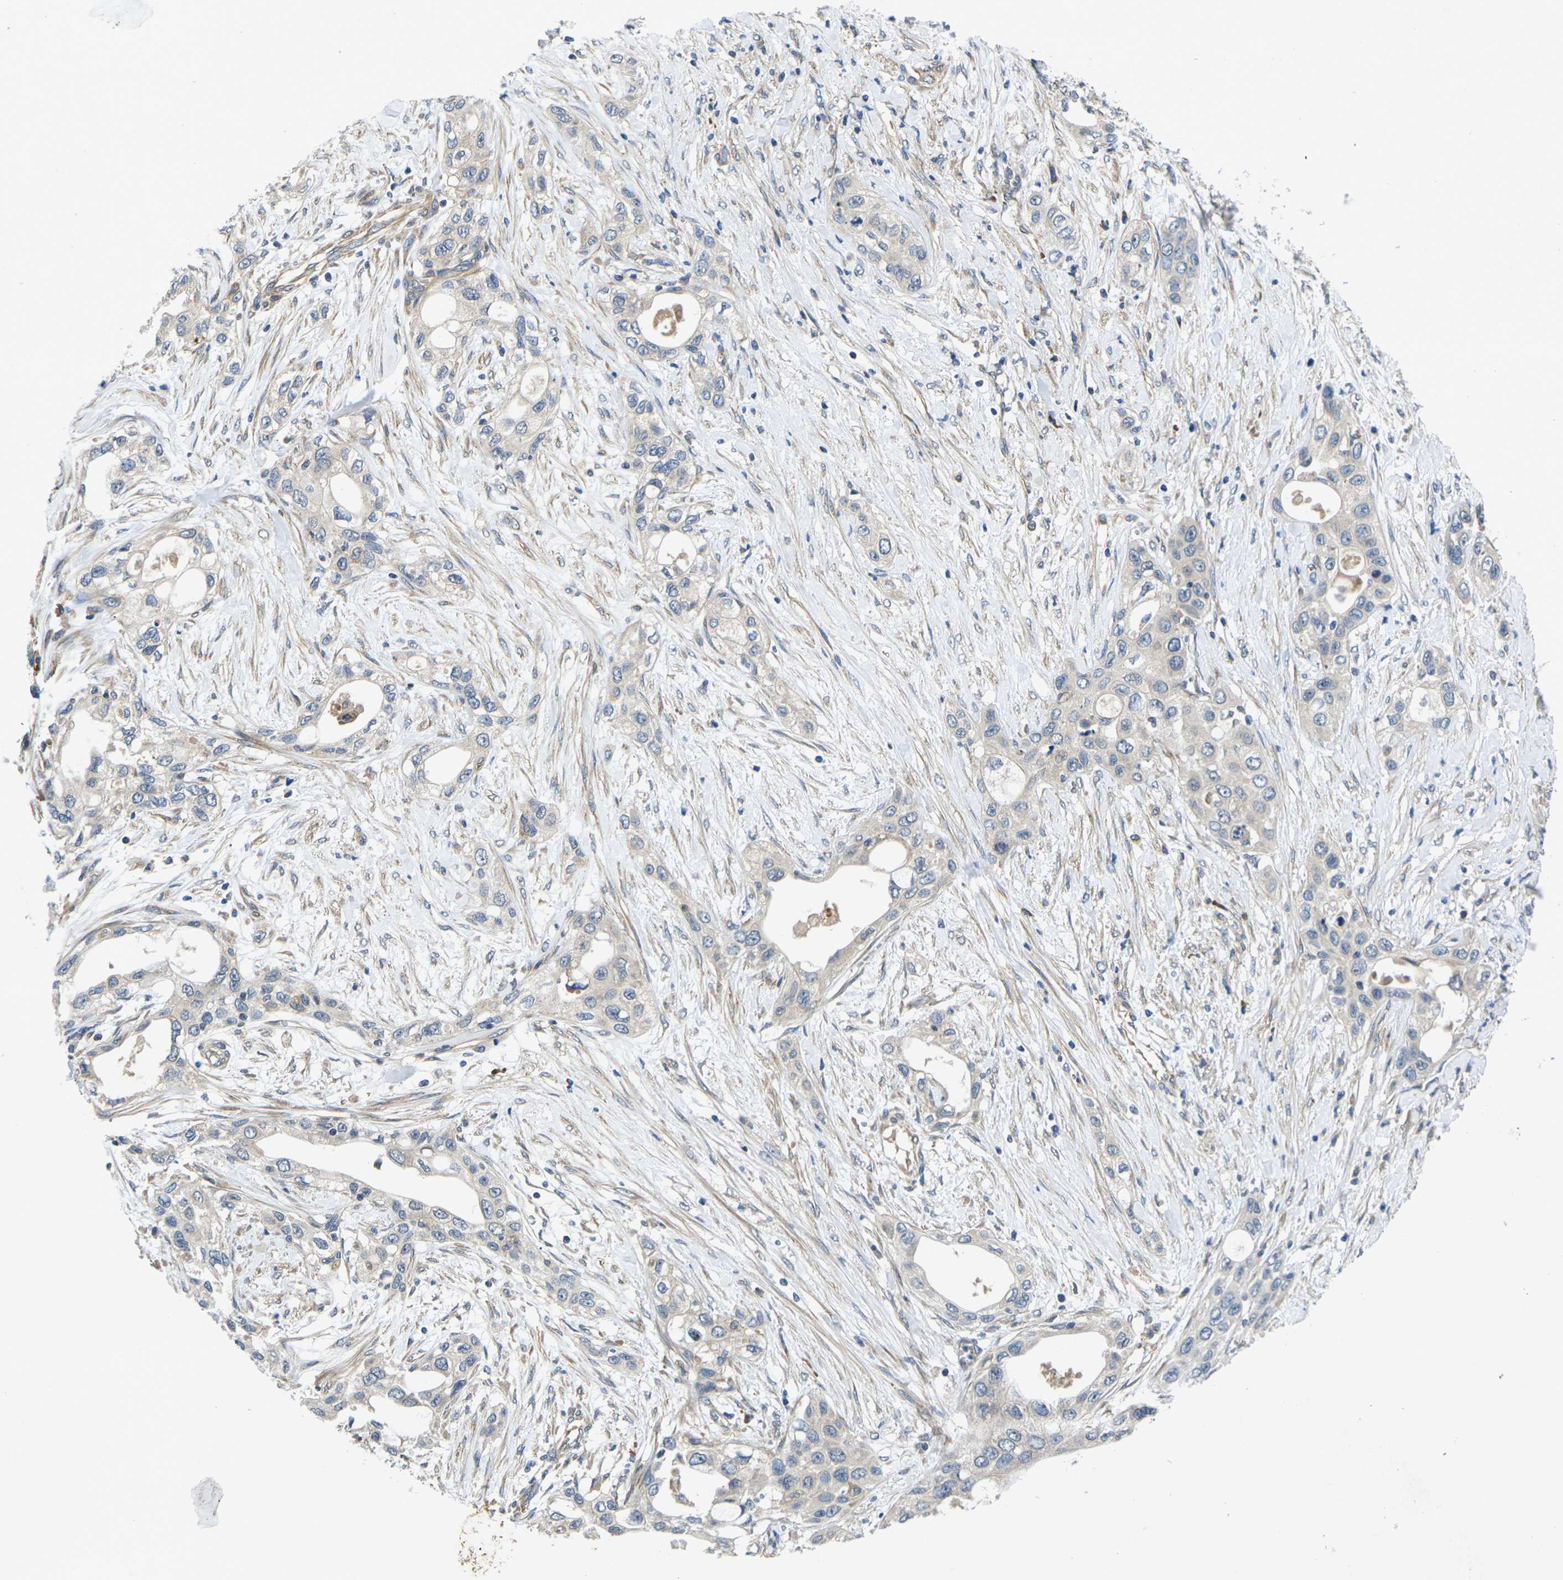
{"staining": {"intensity": "negative", "quantity": "none", "location": "none"}, "tissue": "pancreatic cancer", "cell_type": "Tumor cells", "image_type": "cancer", "snomed": [{"axis": "morphology", "description": "Adenocarcinoma, NOS"}, {"axis": "topography", "description": "Pancreas"}], "caption": "The IHC micrograph has no significant expression in tumor cells of adenocarcinoma (pancreatic) tissue.", "gene": "KIF1B", "patient": {"sex": "female", "age": 70}}